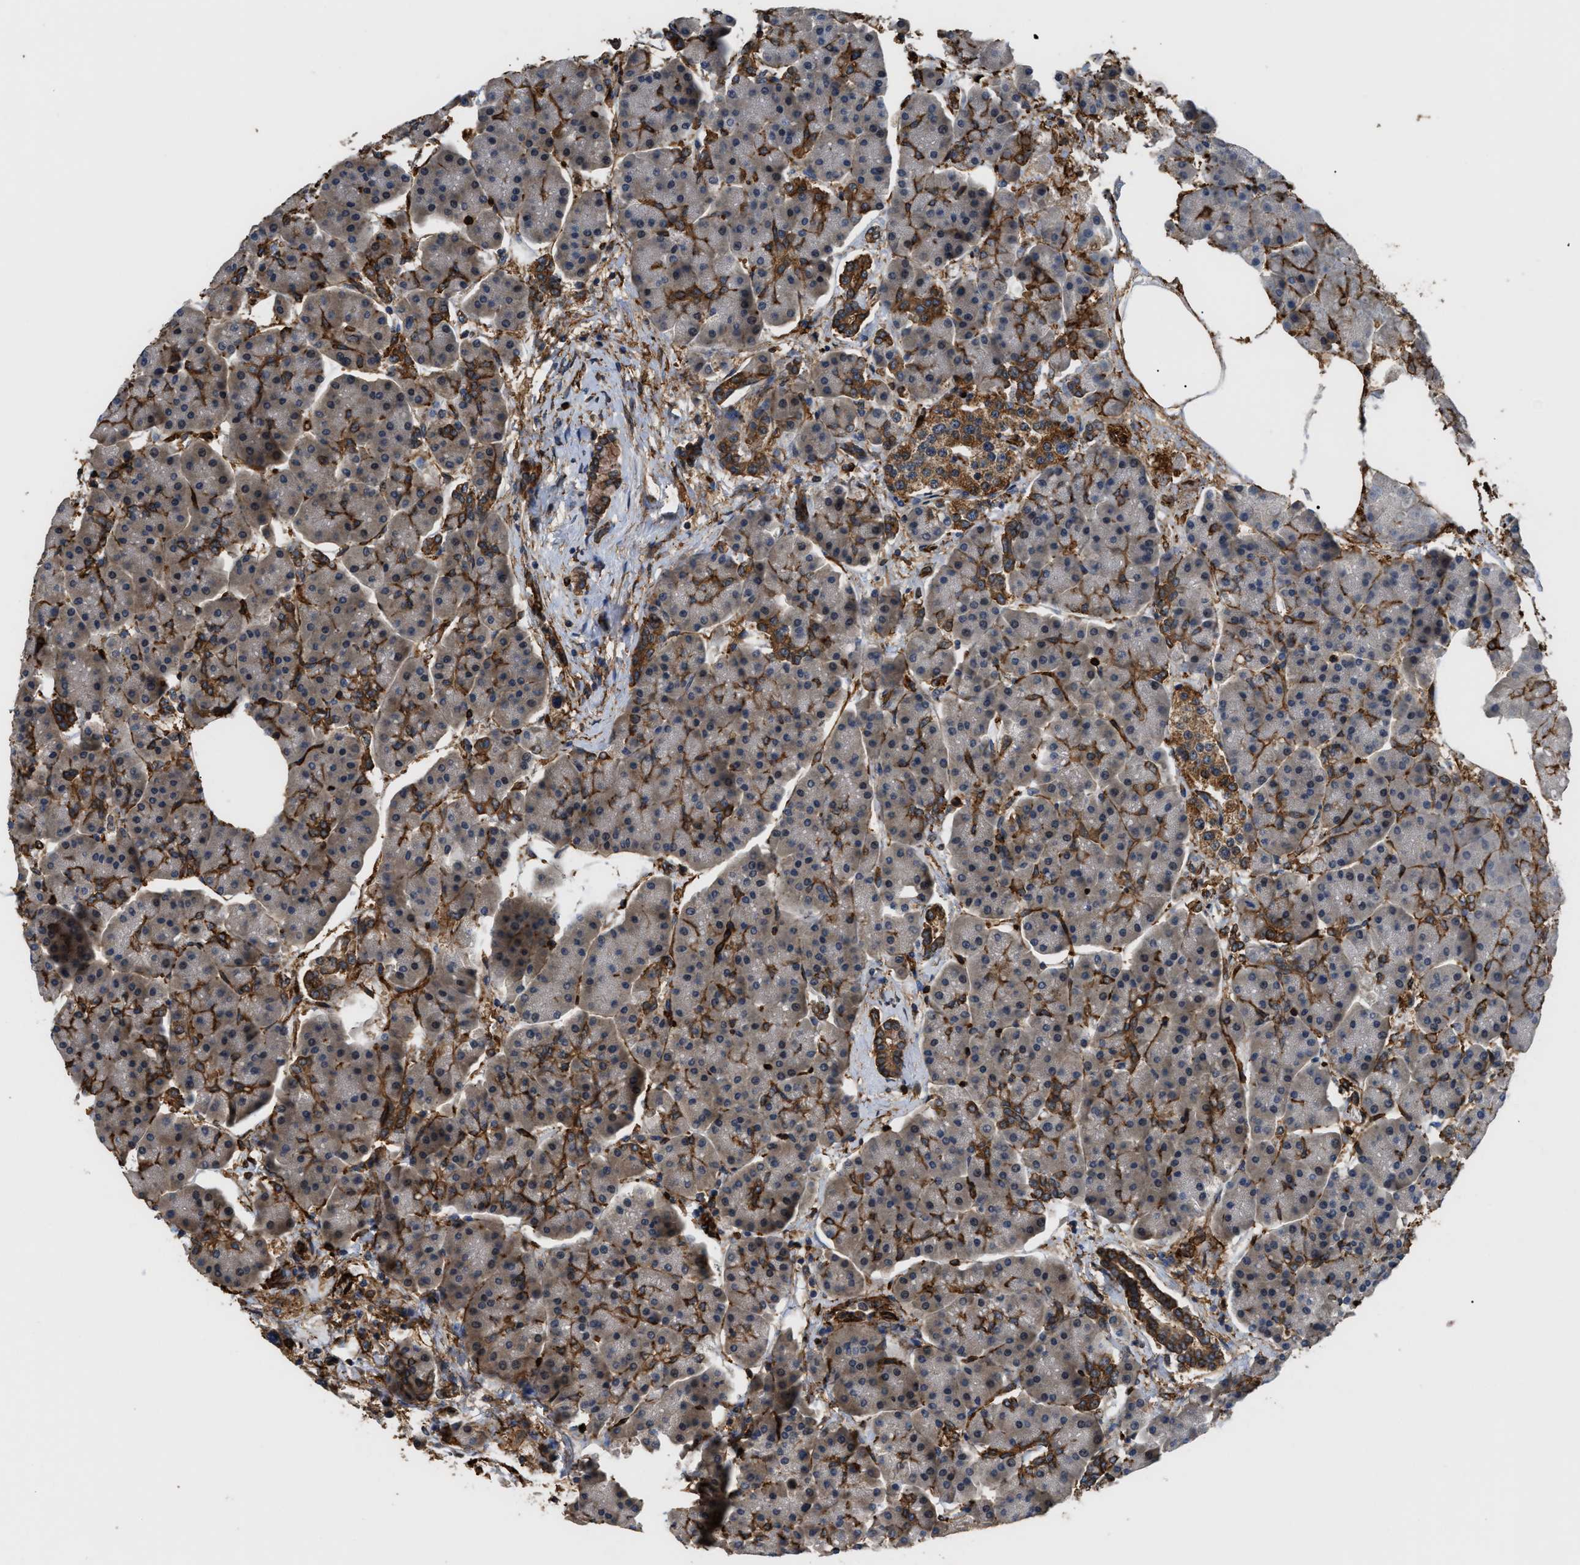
{"staining": {"intensity": "moderate", "quantity": ">75%", "location": "cytoplasmic/membranous"}, "tissue": "pancreas", "cell_type": "Exocrine glandular cells", "image_type": "normal", "snomed": [{"axis": "morphology", "description": "Normal tissue, NOS"}, {"axis": "topography", "description": "Pancreas"}], "caption": "DAB (3,3'-diaminobenzidine) immunohistochemical staining of benign human pancreas demonstrates moderate cytoplasmic/membranous protein expression in about >75% of exocrine glandular cells. (Brightfield microscopy of DAB IHC at high magnification).", "gene": "DDHD2", "patient": {"sex": "female", "age": 70}}